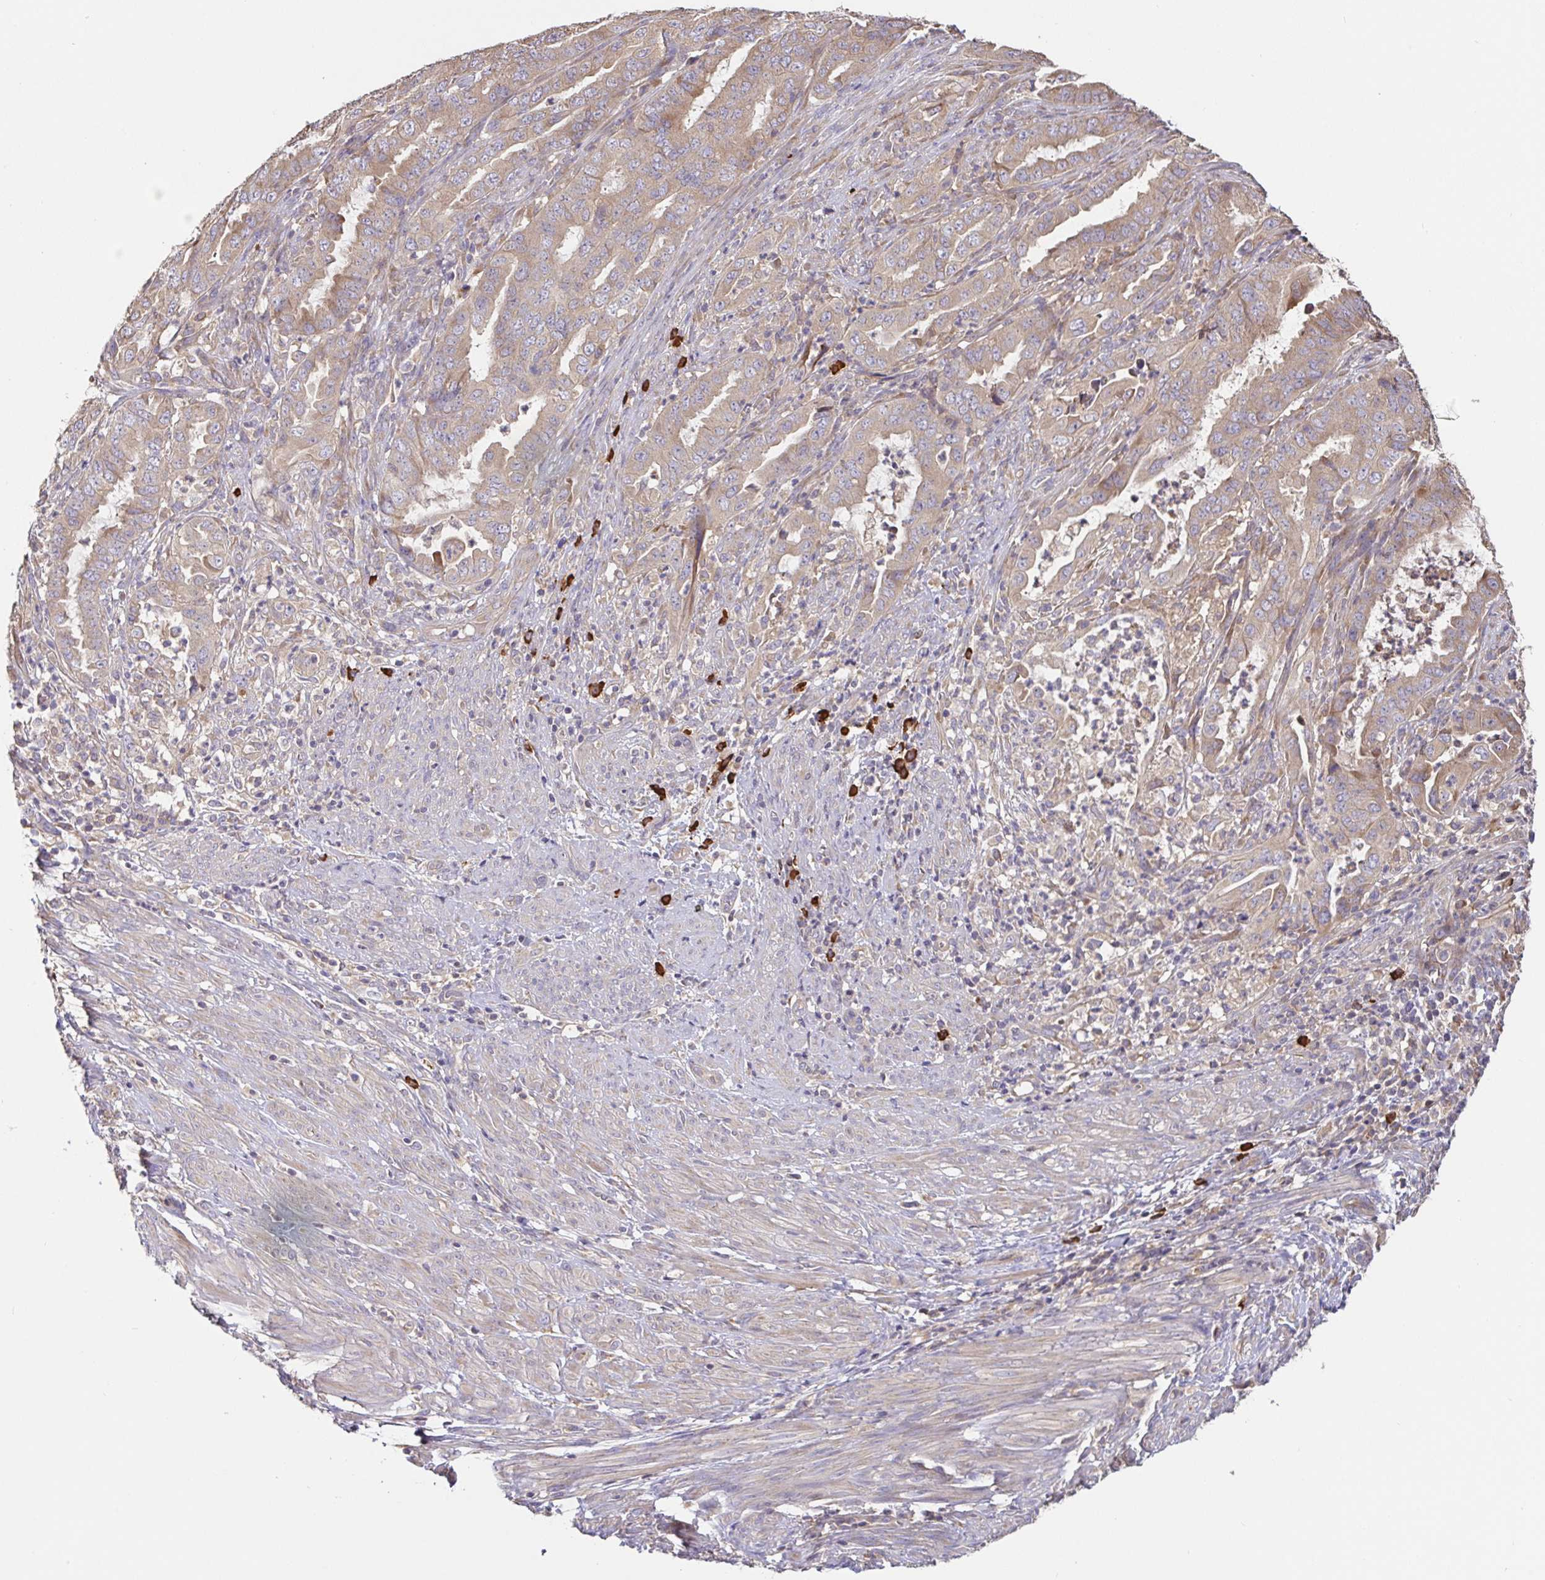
{"staining": {"intensity": "weak", "quantity": "<25%", "location": "cytoplasmic/membranous"}, "tissue": "endometrial cancer", "cell_type": "Tumor cells", "image_type": "cancer", "snomed": [{"axis": "morphology", "description": "Adenocarcinoma, NOS"}, {"axis": "topography", "description": "Endometrium"}], "caption": "The image shows no staining of tumor cells in adenocarcinoma (endometrial). The staining is performed using DAB brown chromogen with nuclei counter-stained in using hematoxylin.", "gene": "HAGH", "patient": {"sex": "female", "age": 51}}